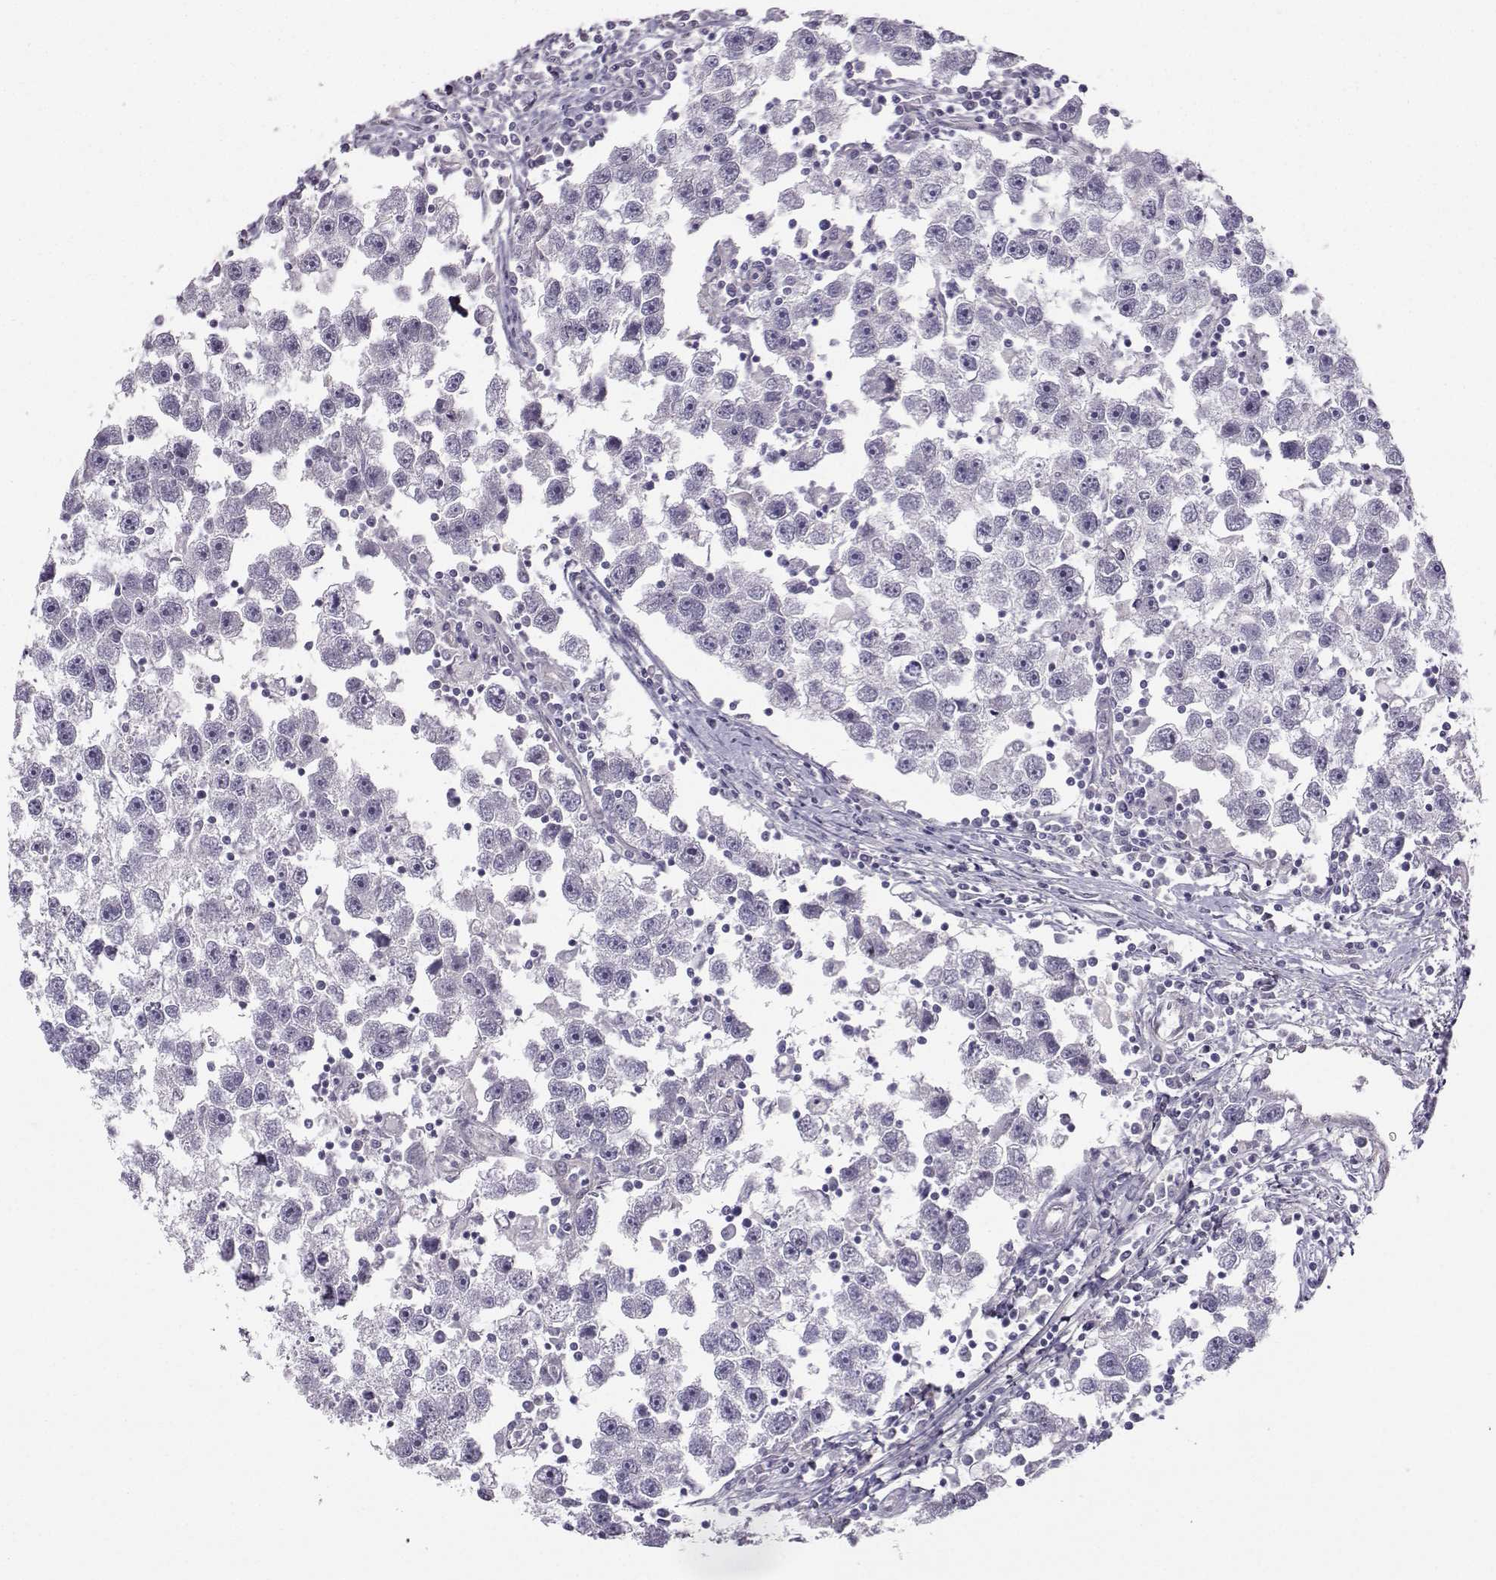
{"staining": {"intensity": "negative", "quantity": "none", "location": "none"}, "tissue": "testis cancer", "cell_type": "Tumor cells", "image_type": "cancer", "snomed": [{"axis": "morphology", "description": "Seminoma, NOS"}, {"axis": "topography", "description": "Testis"}], "caption": "DAB immunohistochemical staining of human testis cancer reveals no significant staining in tumor cells.", "gene": "NQO1", "patient": {"sex": "male", "age": 30}}